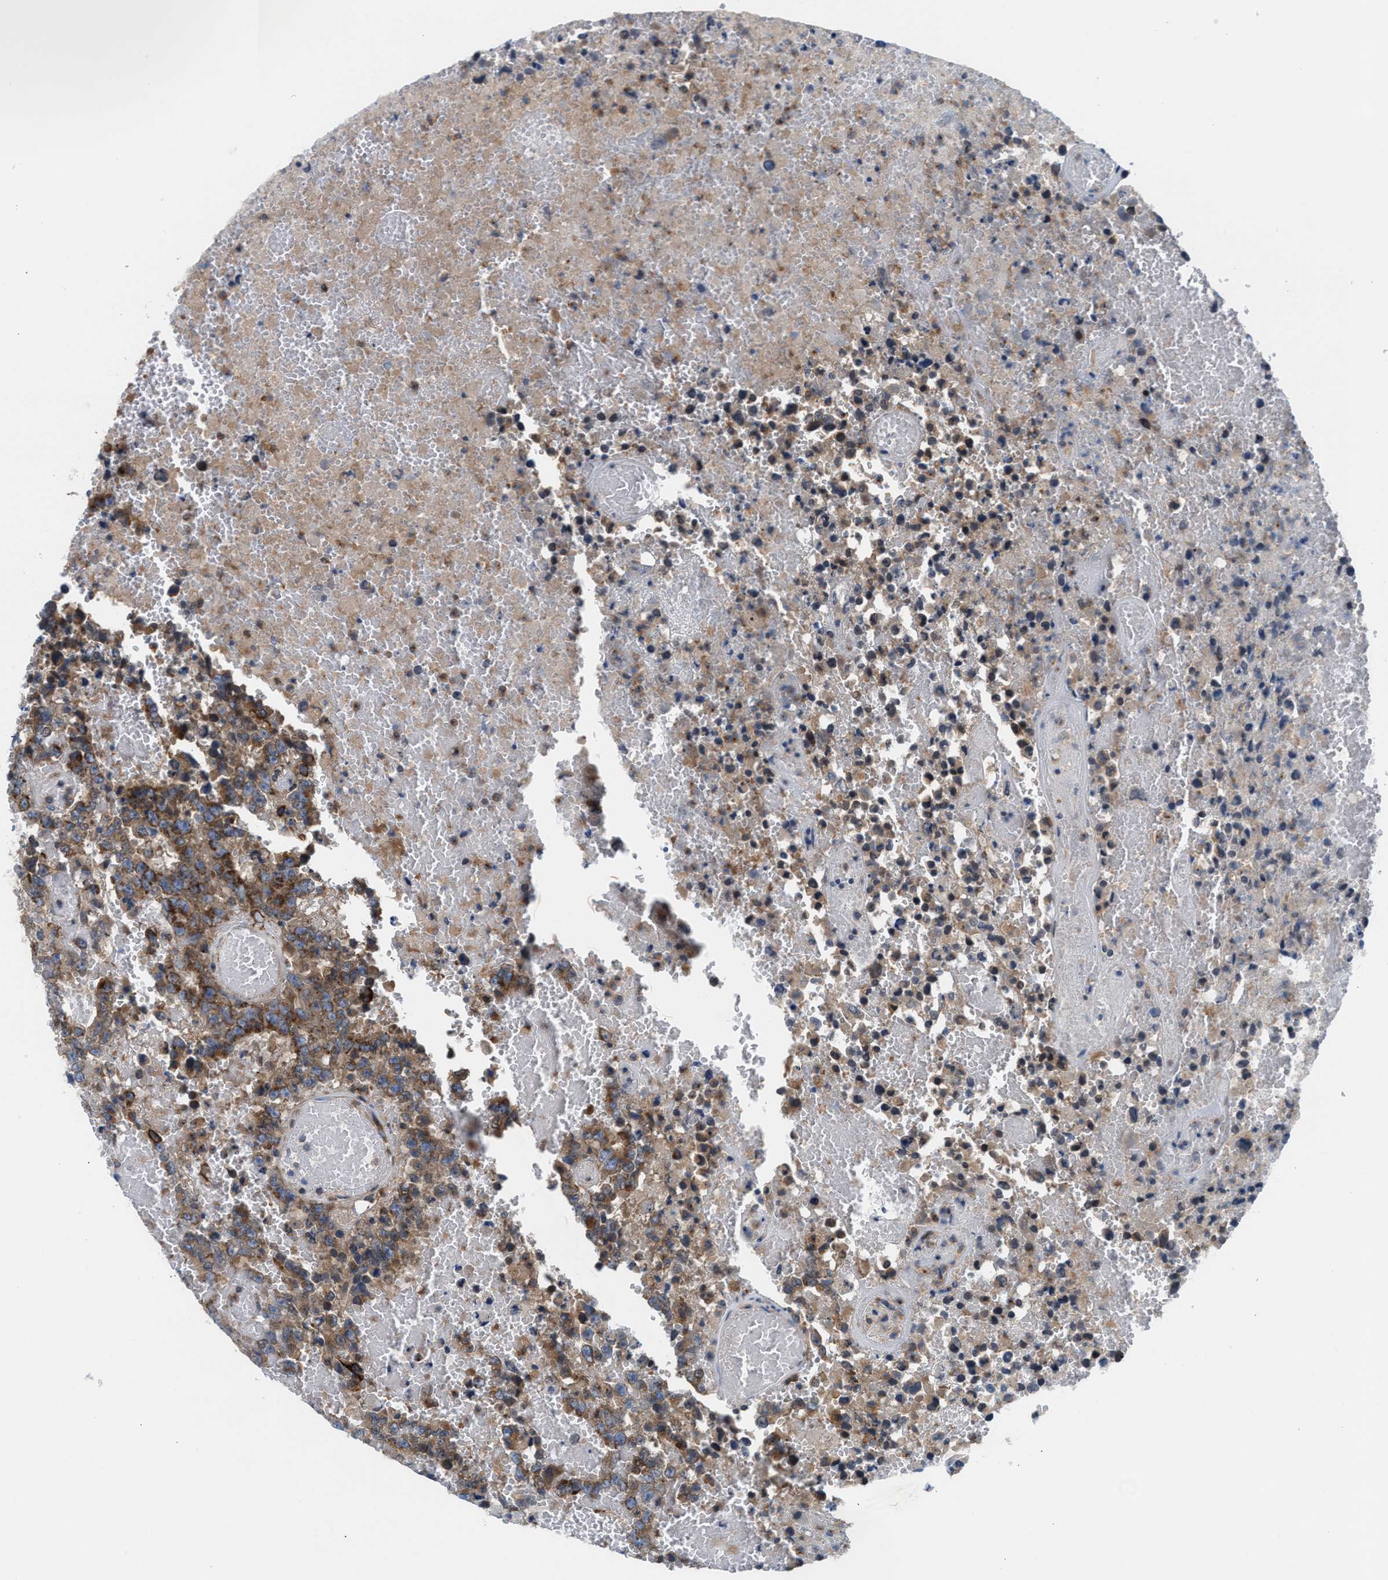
{"staining": {"intensity": "strong", "quantity": ">75%", "location": "cytoplasmic/membranous"}, "tissue": "testis cancer", "cell_type": "Tumor cells", "image_type": "cancer", "snomed": [{"axis": "morphology", "description": "Carcinoma, Embryonal, NOS"}, {"axis": "topography", "description": "Testis"}], "caption": "Protein staining by immunohistochemistry shows strong cytoplasmic/membranous expression in about >75% of tumor cells in testis cancer.", "gene": "TBC1D15", "patient": {"sex": "male", "age": 25}}